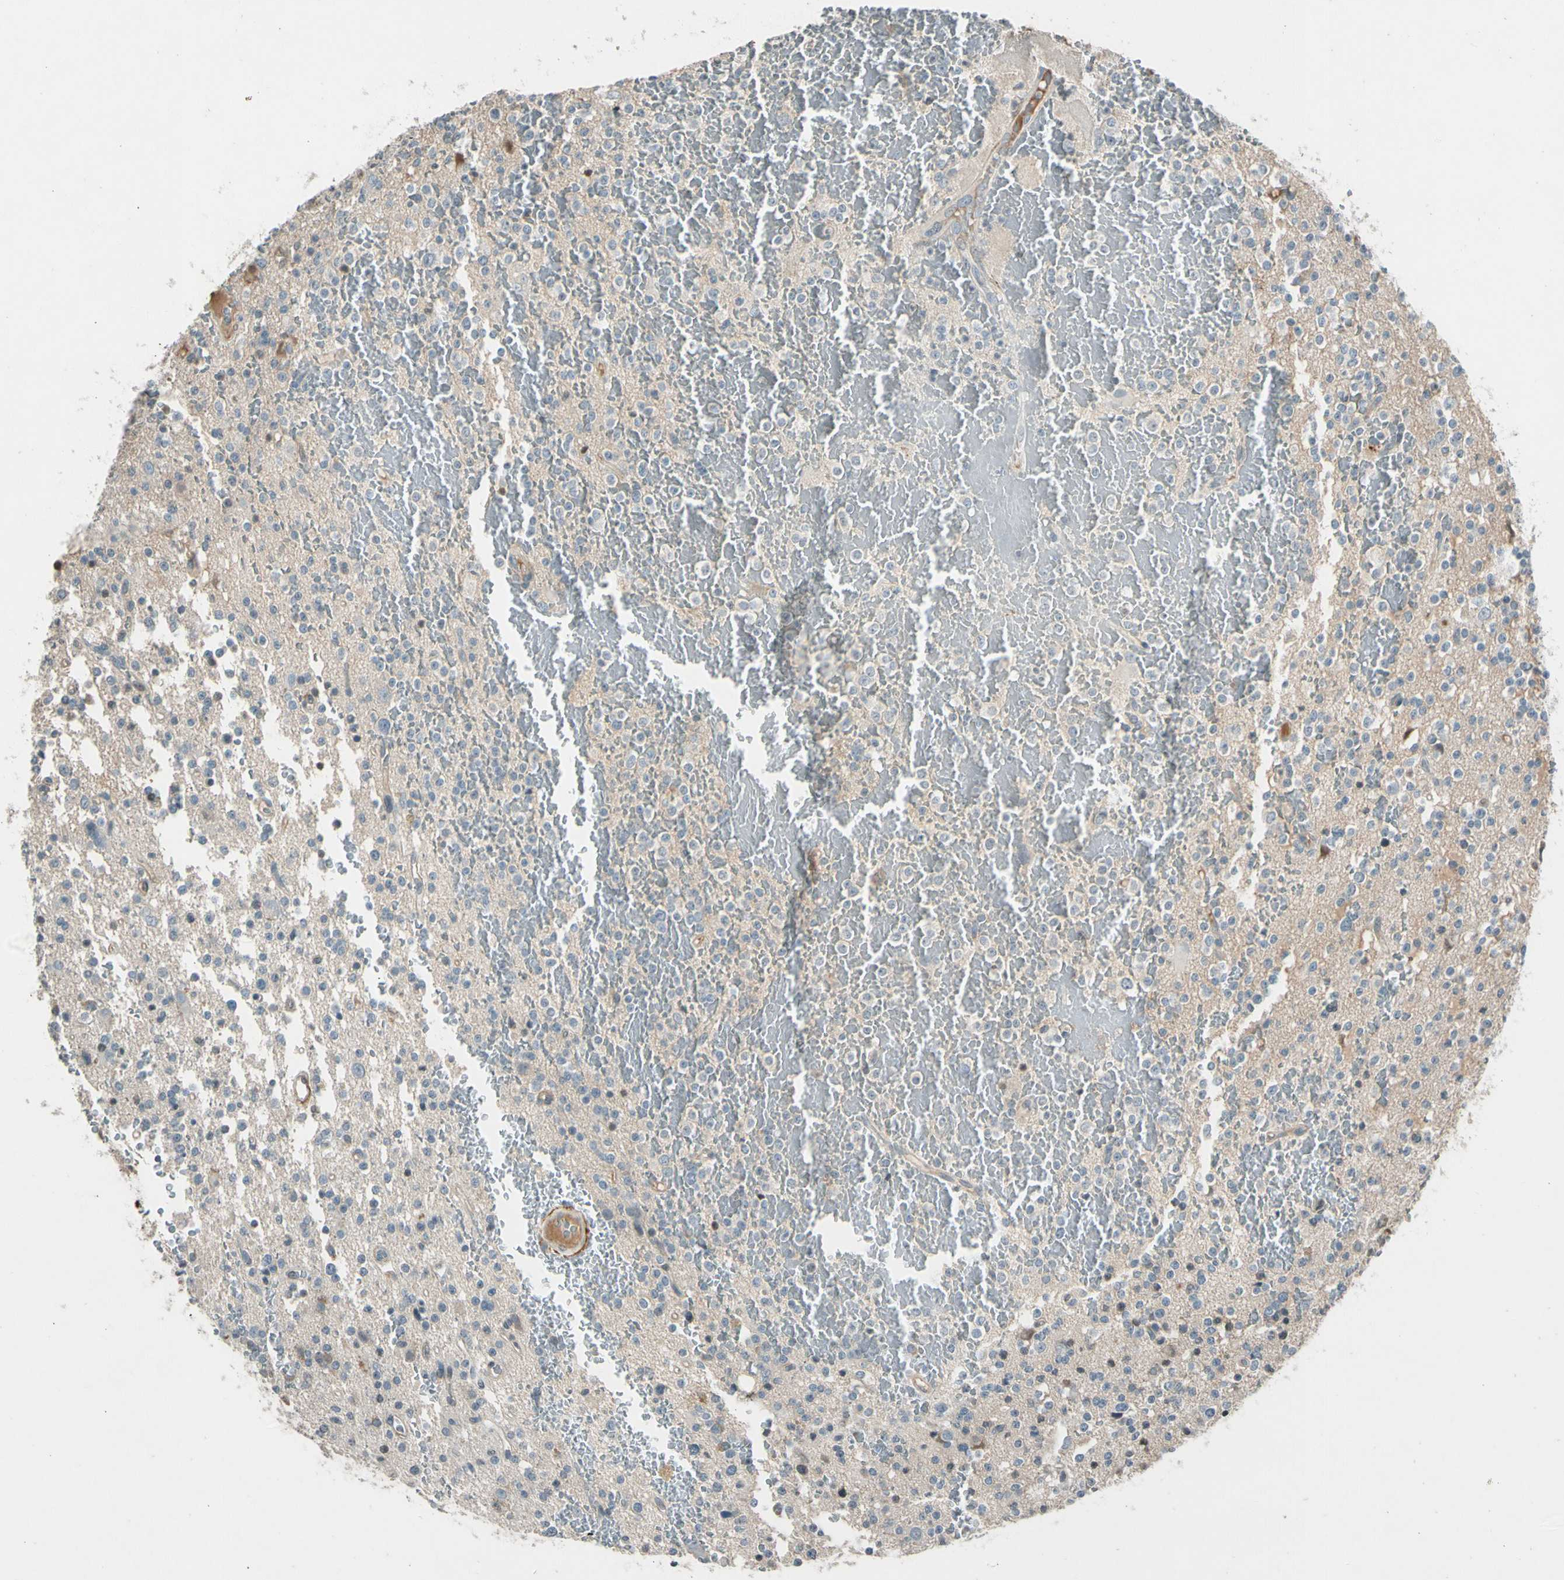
{"staining": {"intensity": "negative", "quantity": "none", "location": "none"}, "tissue": "glioma", "cell_type": "Tumor cells", "image_type": "cancer", "snomed": [{"axis": "morphology", "description": "Glioma, malignant, High grade"}, {"axis": "topography", "description": "Brain"}], "caption": "A histopathology image of glioma stained for a protein displays no brown staining in tumor cells. (DAB (3,3'-diaminobenzidine) IHC visualized using brightfield microscopy, high magnification).", "gene": "PDPN", "patient": {"sex": "male", "age": 47}}